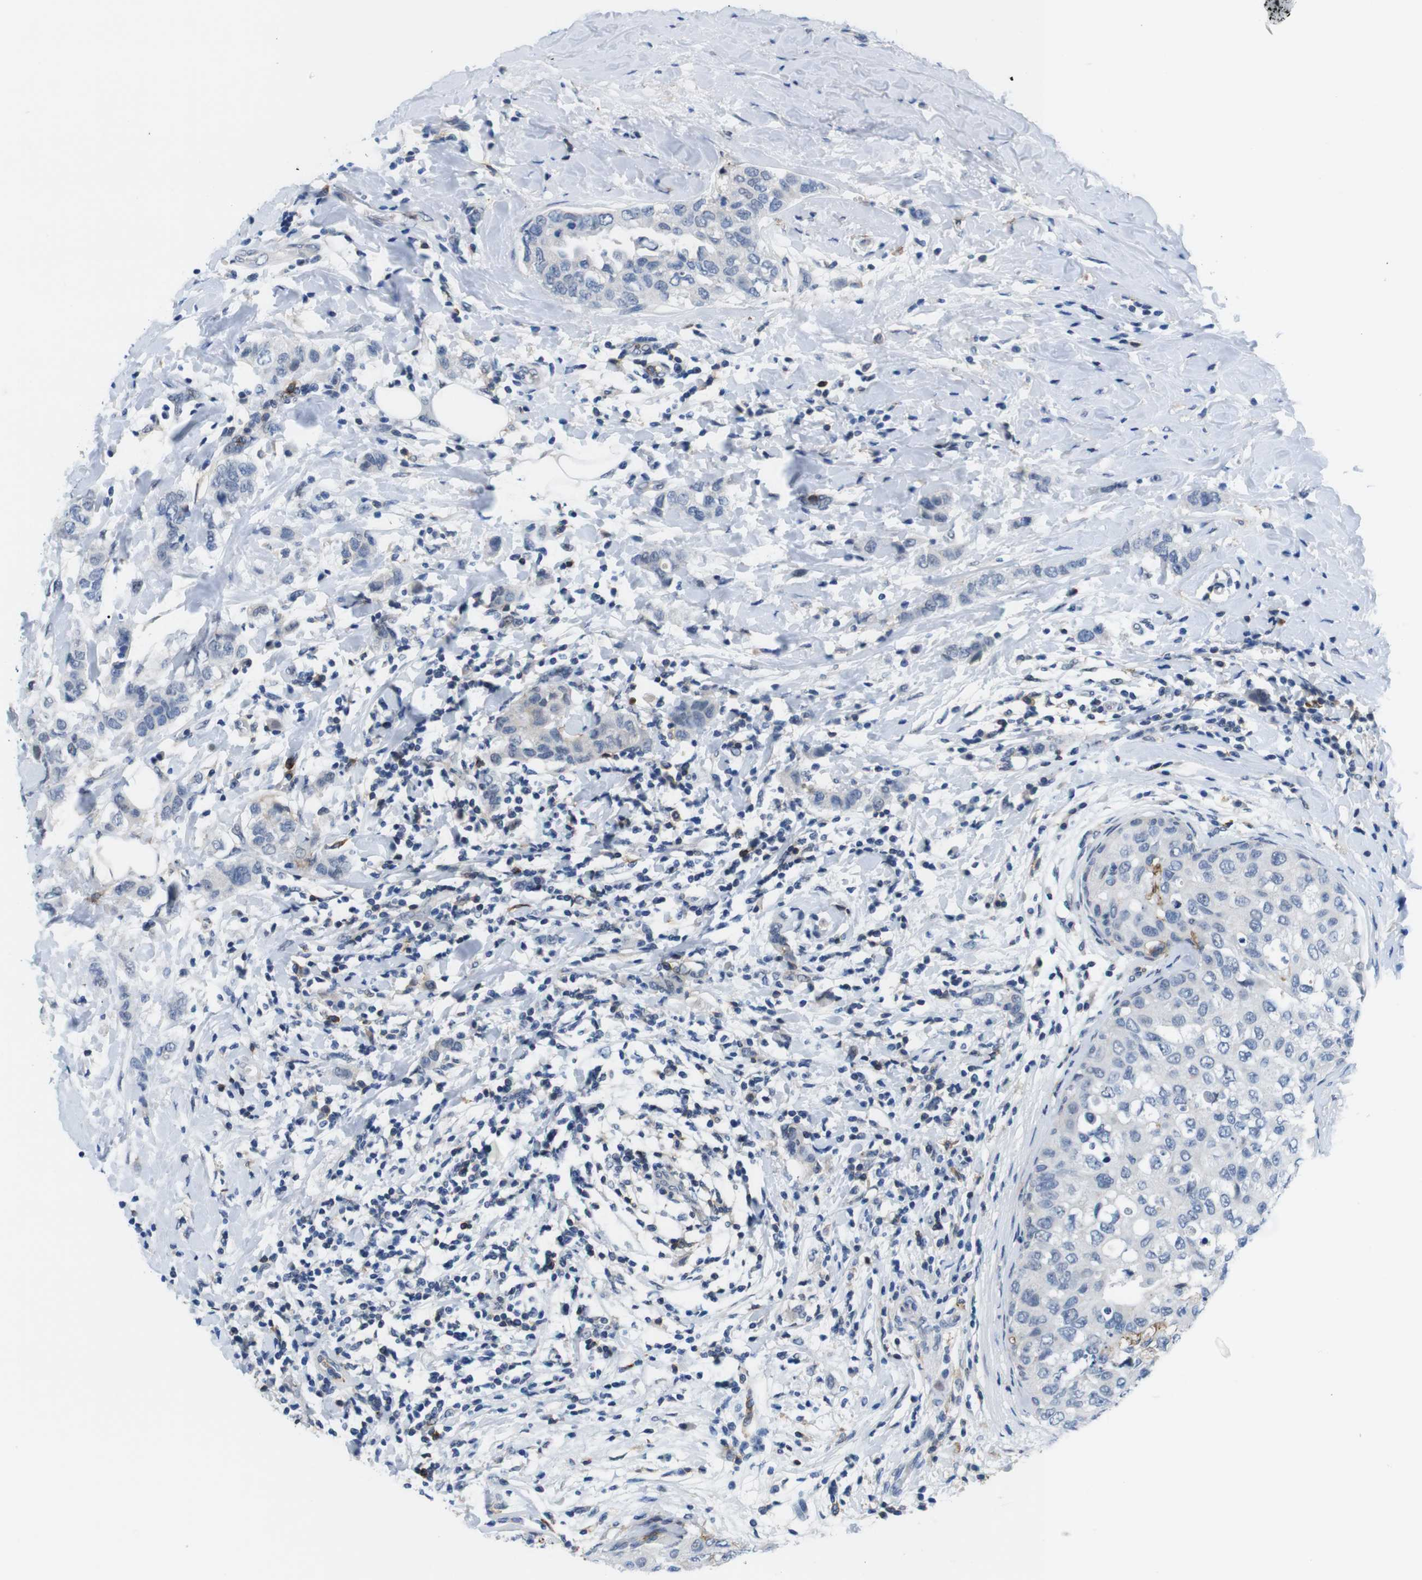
{"staining": {"intensity": "negative", "quantity": "none", "location": "none"}, "tissue": "breast cancer", "cell_type": "Tumor cells", "image_type": "cancer", "snomed": [{"axis": "morphology", "description": "Duct carcinoma"}, {"axis": "topography", "description": "Breast"}], "caption": "The immunohistochemistry photomicrograph has no significant positivity in tumor cells of infiltrating ductal carcinoma (breast) tissue.", "gene": "CD300C", "patient": {"sex": "female", "age": 50}}